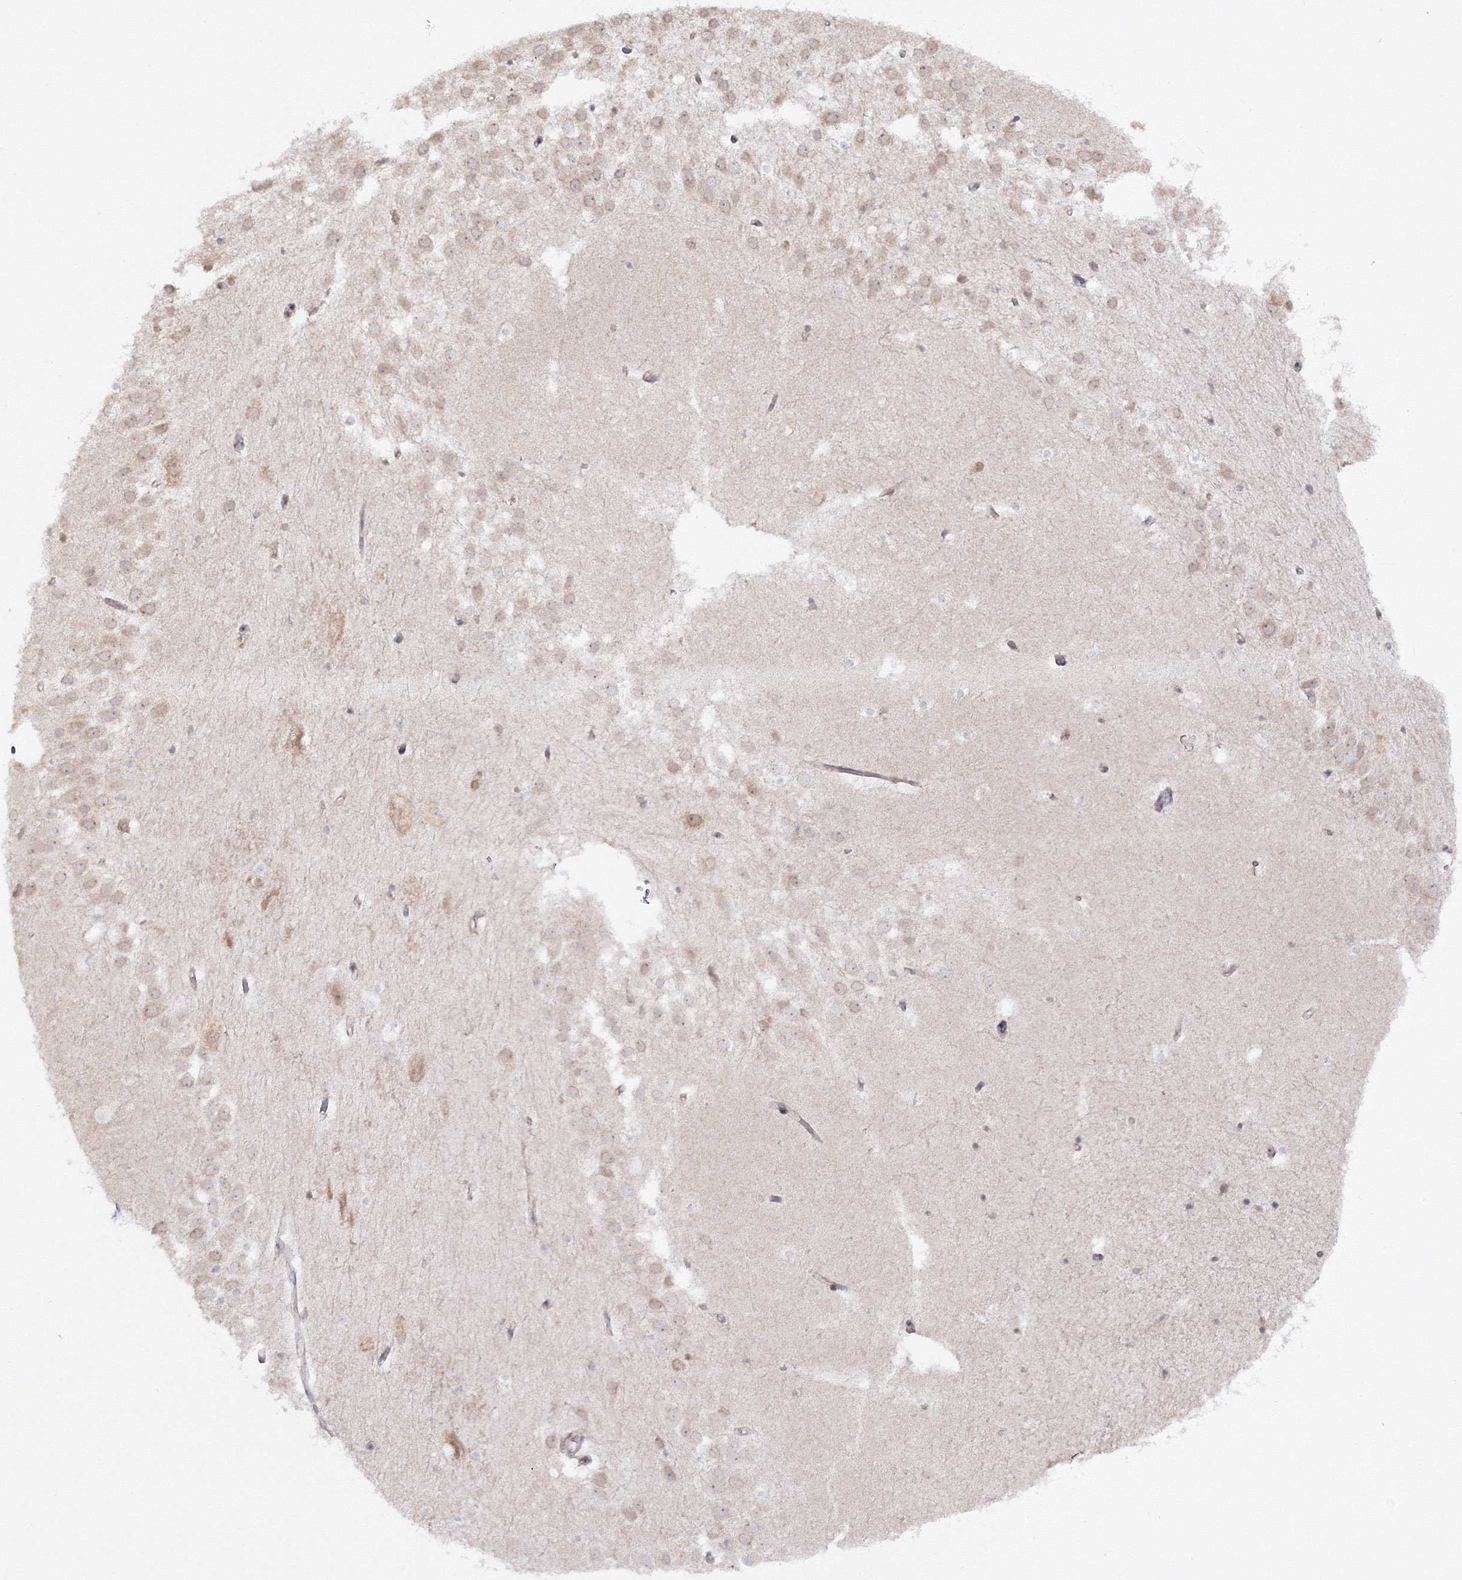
{"staining": {"intensity": "weak", "quantity": "<25%", "location": "cytoplasmic/membranous"}, "tissue": "hippocampus", "cell_type": "Glial cells", "image_type": "normal", "snomed": [{"axis": "morphology", "description": "Normal tissue, NOS"}, {"axis": "topography", "description": "Hippocampus"}], "caption": "Immunohistochemistry (IHC) micrograph of unremarkable hippocampus: hippocampus stained with DAB (3,3'-diaminobenzidine) demonstrates no significant protein staining in glial cells.", "gene": "ZFAND6", "patient": {"sex": "female", "age": 52}}